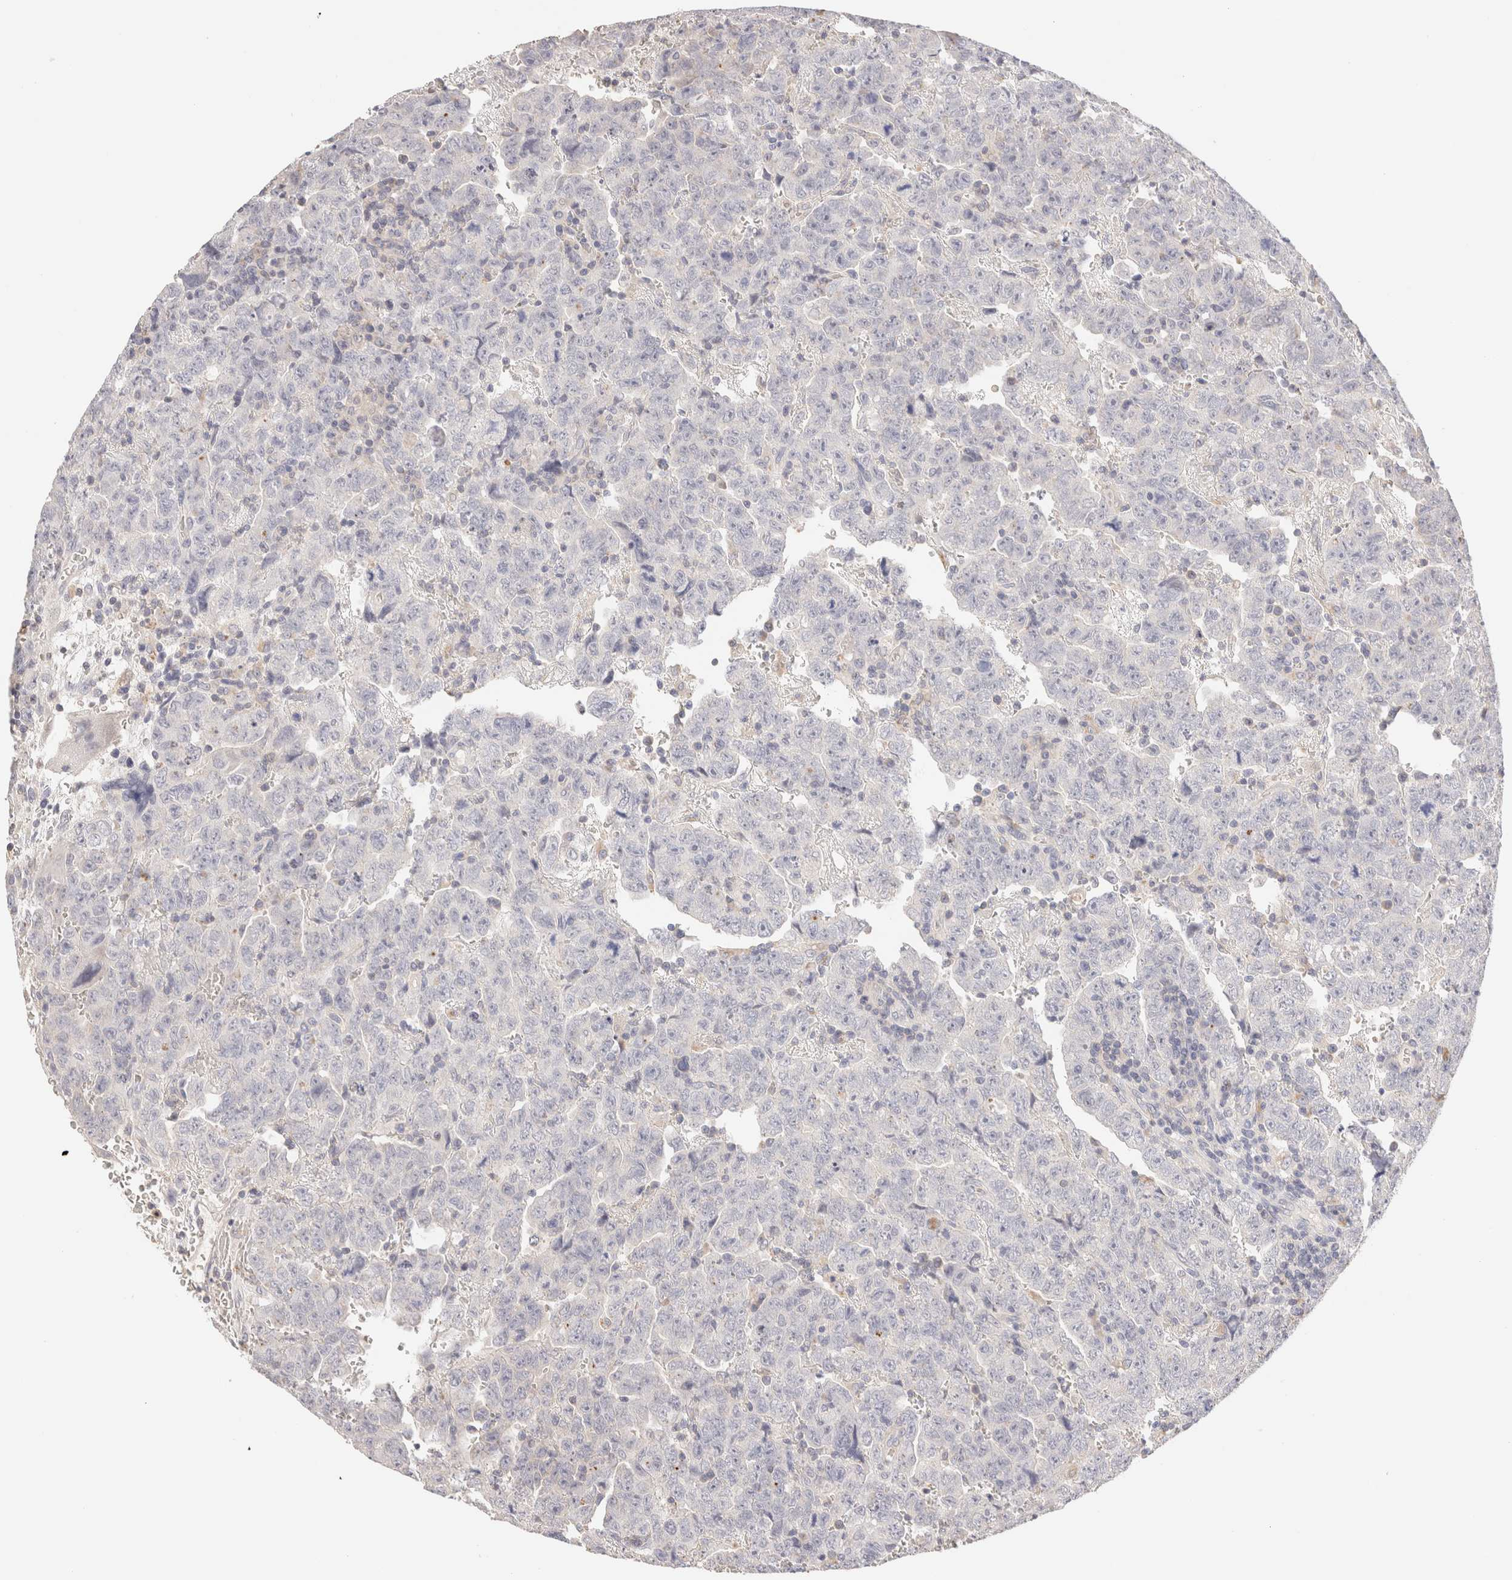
{"staining": {"intensity": "negative", "quantity": "none", "location": "none"}, "tissue": "testis cancer", "cell_type": "Tumor cells", "image_type": "cancer", "snomed": [{"axis": "morphology", "description": "Carcinoma, Embryonal, NOS"}, {"axis": "topography", "description": "Testis"}], "caption": "IHC image of human testis cancer stained for a protein (brown), which displays no staining in tumor cells. The staining is performed using DAB brown chromogen with nuclei counter-stained in using hematoxylin.", "gene": "SCGB2A2", "patient": {"sex": "male", "age": 28}}